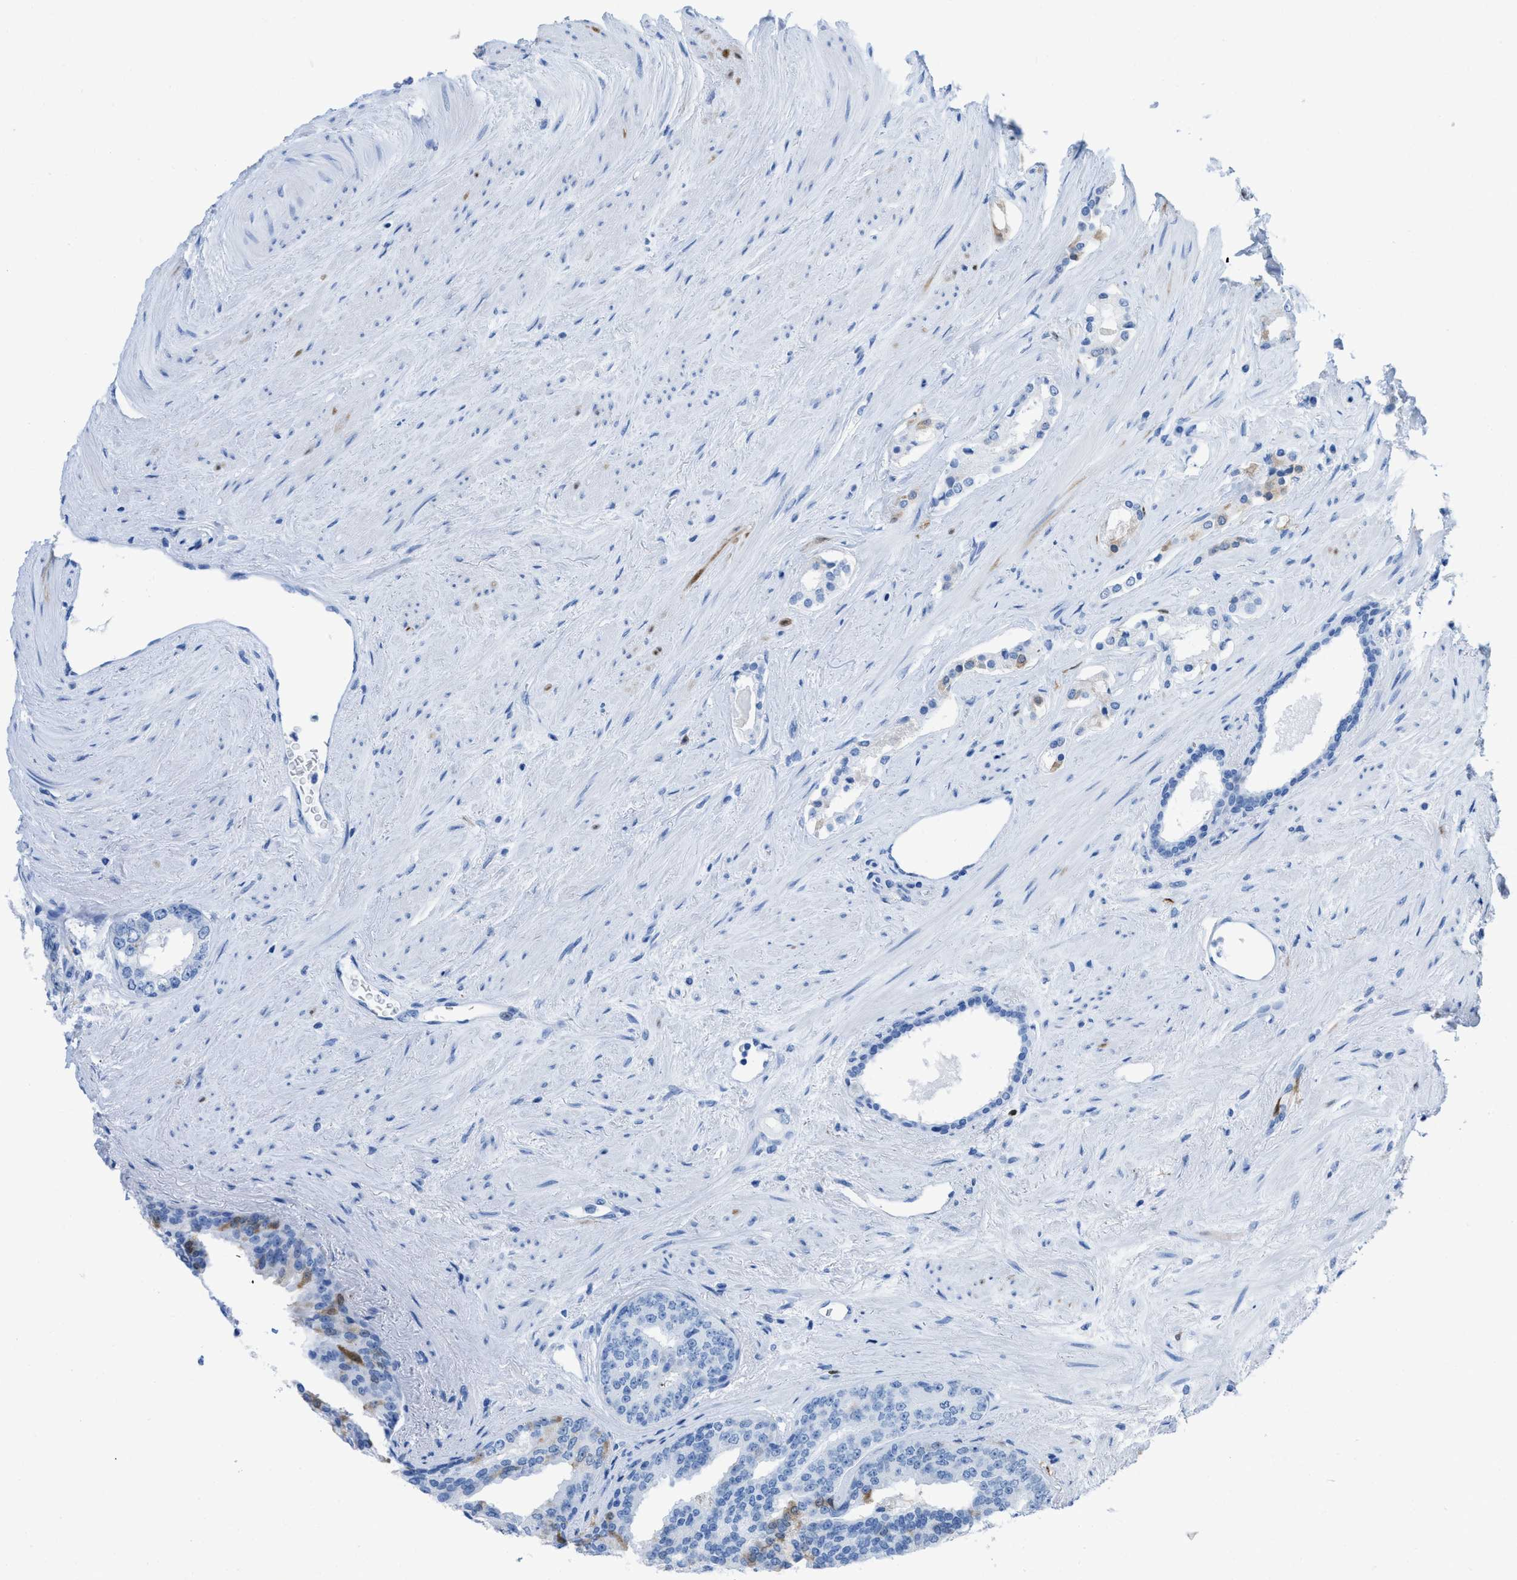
{"staining": {"intensity": "moderate", "quantity": "<25%", "location": "cytoplasmic/membranous"}, "tissue": "prostate cancer", "cell_type": "Tumor cells", "image_type": "cancer", "snomed": [{"axis": "morphology", "description": "Adenocarcinoma, High grade"}, {"axis": "topography", "description": "Prostate"}], "caption": "Prostate cancer was stained to show a protein in brown. There is low levels of moderate cytoplasmic/membranous positivity in about <25% of tumor cells. The staining is performed using DAB (3,3'-diaminobenzidine) brown chromogen to label protein expression. The nuclei are counter-stained blue using hematoxylin.", "gene": "CDKN2A", "patient": {"sex": "male", "age": 71}}